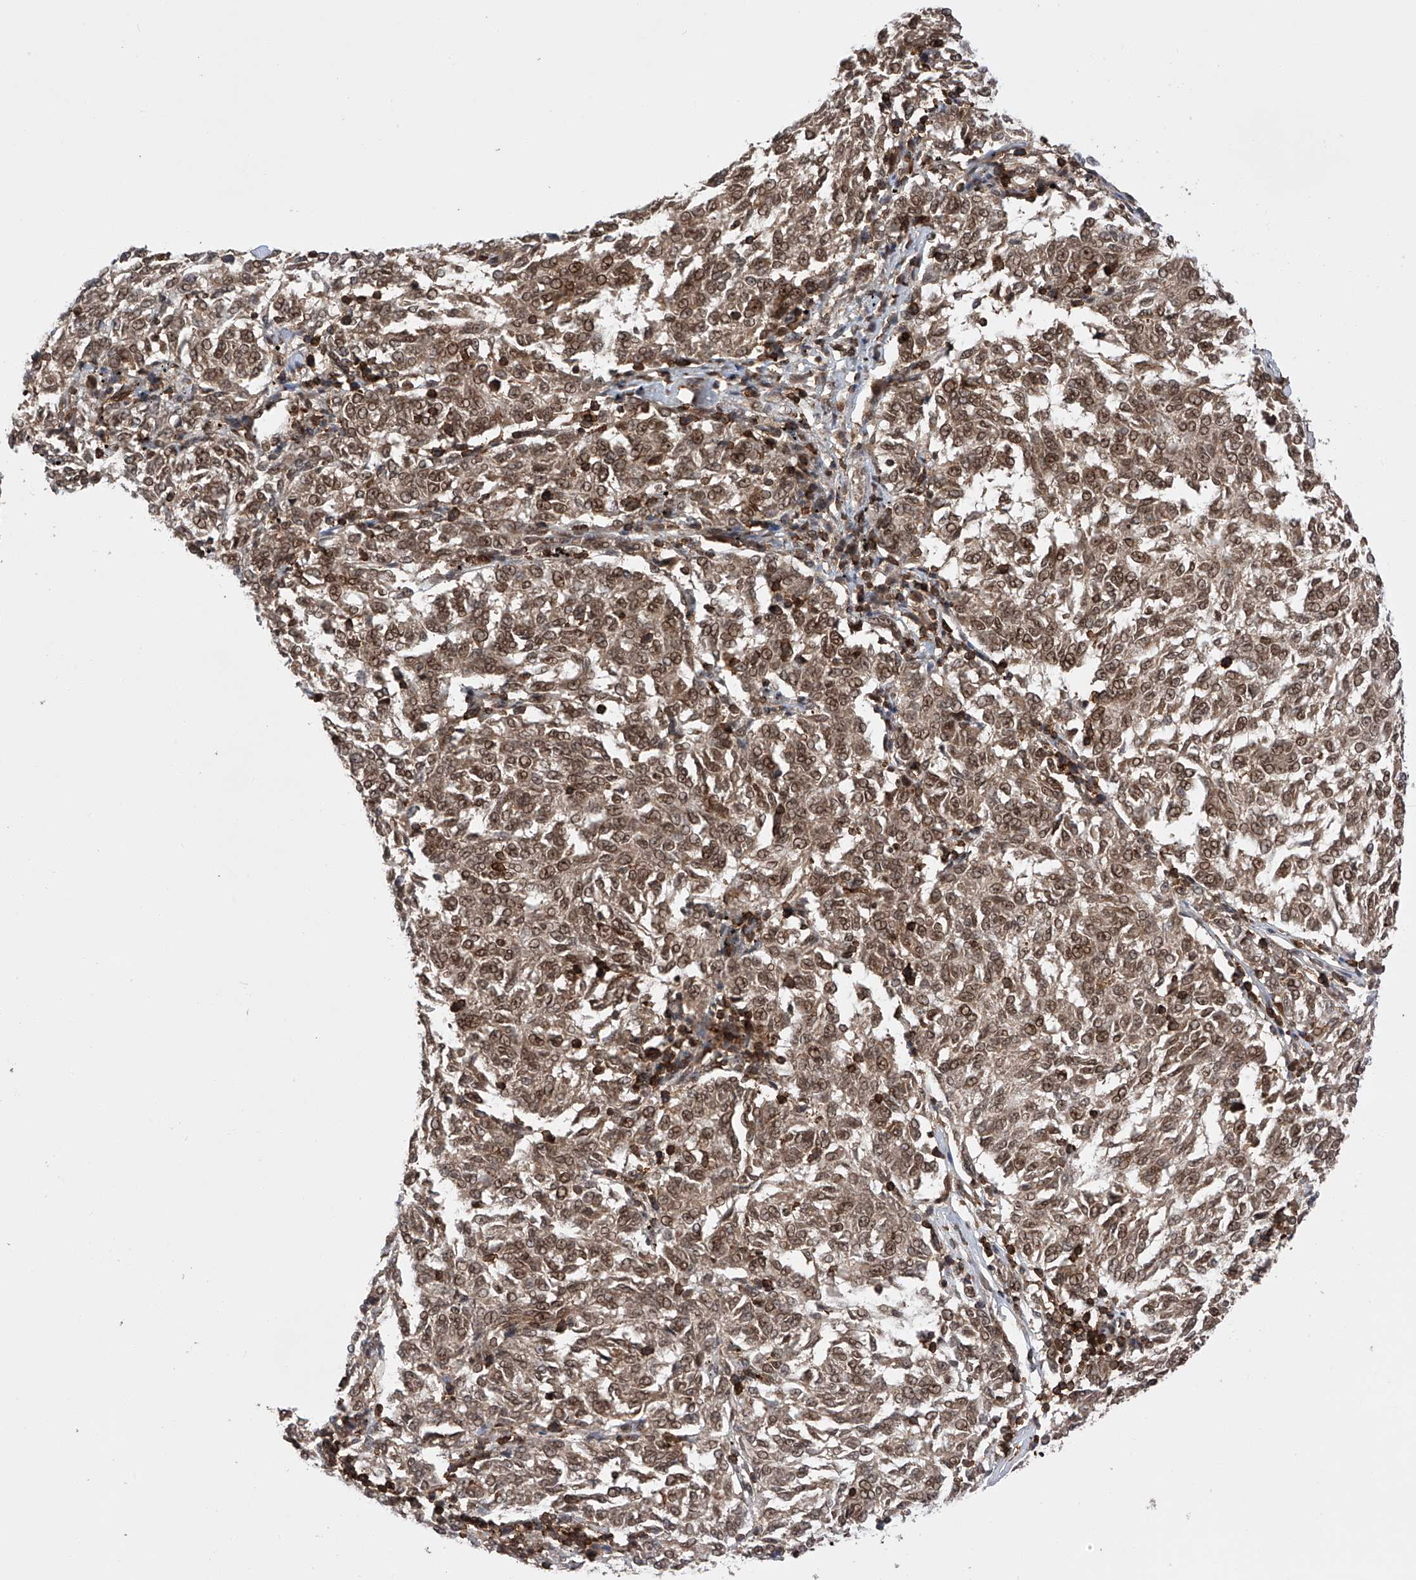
{"staining": {"intensity": "moderate", "quantity": ">75%", "location": "cytoplasmic/membranous,nuclear"}, "tissue": "melanoma", "cell_type": "Tumor cells", "image_type": "cancer", "snomed": [{"axis": "morphology", "description": "Malignant melanoma, NOS"}, {"axis": "topography", "description": "Skin"}], "caption": "Protein staining of malignant melanoma tissue reveals moderate cytoplasmic/membranous and nuclear positivity in about >75% of tumor cells.", "gene": "ZNF280D", "patient": {"sex": "female", "age": 72}}